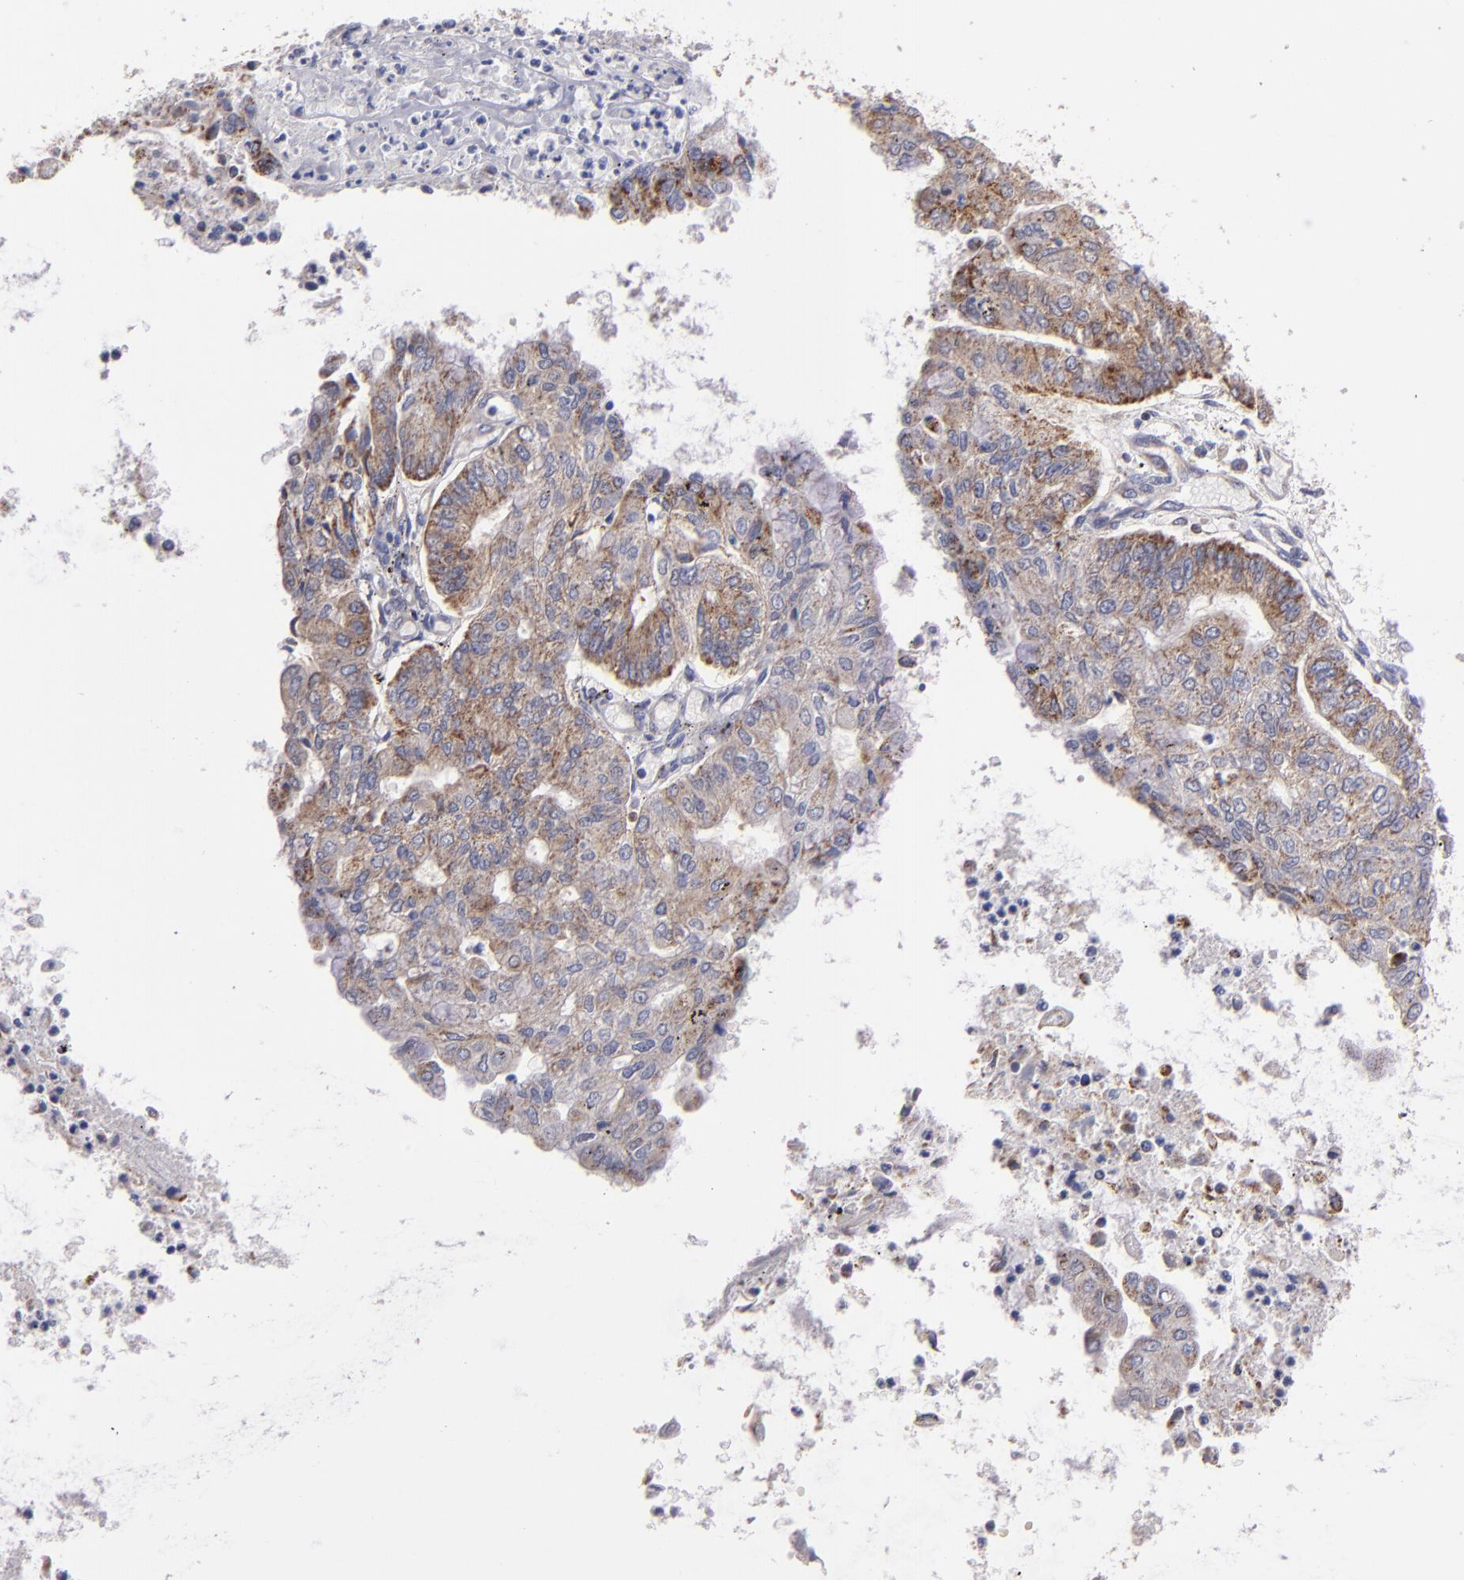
{"staining": {"intensity": "moderate", "quantity": ">75%", "location": "cytoplasmic/membranous"}, "tissue": "endometrial cancer", "cell_type": "Tumor cells", "image_type": "cancer", "snomed": [{"axis": "morphology", "description": "Adenocarcinoma, NOS"}, {"axis": "topography", "description": "Endometrium"}], "caption": "The micrograph demonstrates staining of endometrial cancer, revealing moderate cytoplasmic/membranous protein staining (brown color) within tumor cells.", "gene": "CLTA", "patient": {"sex": "female", "age": 59}}